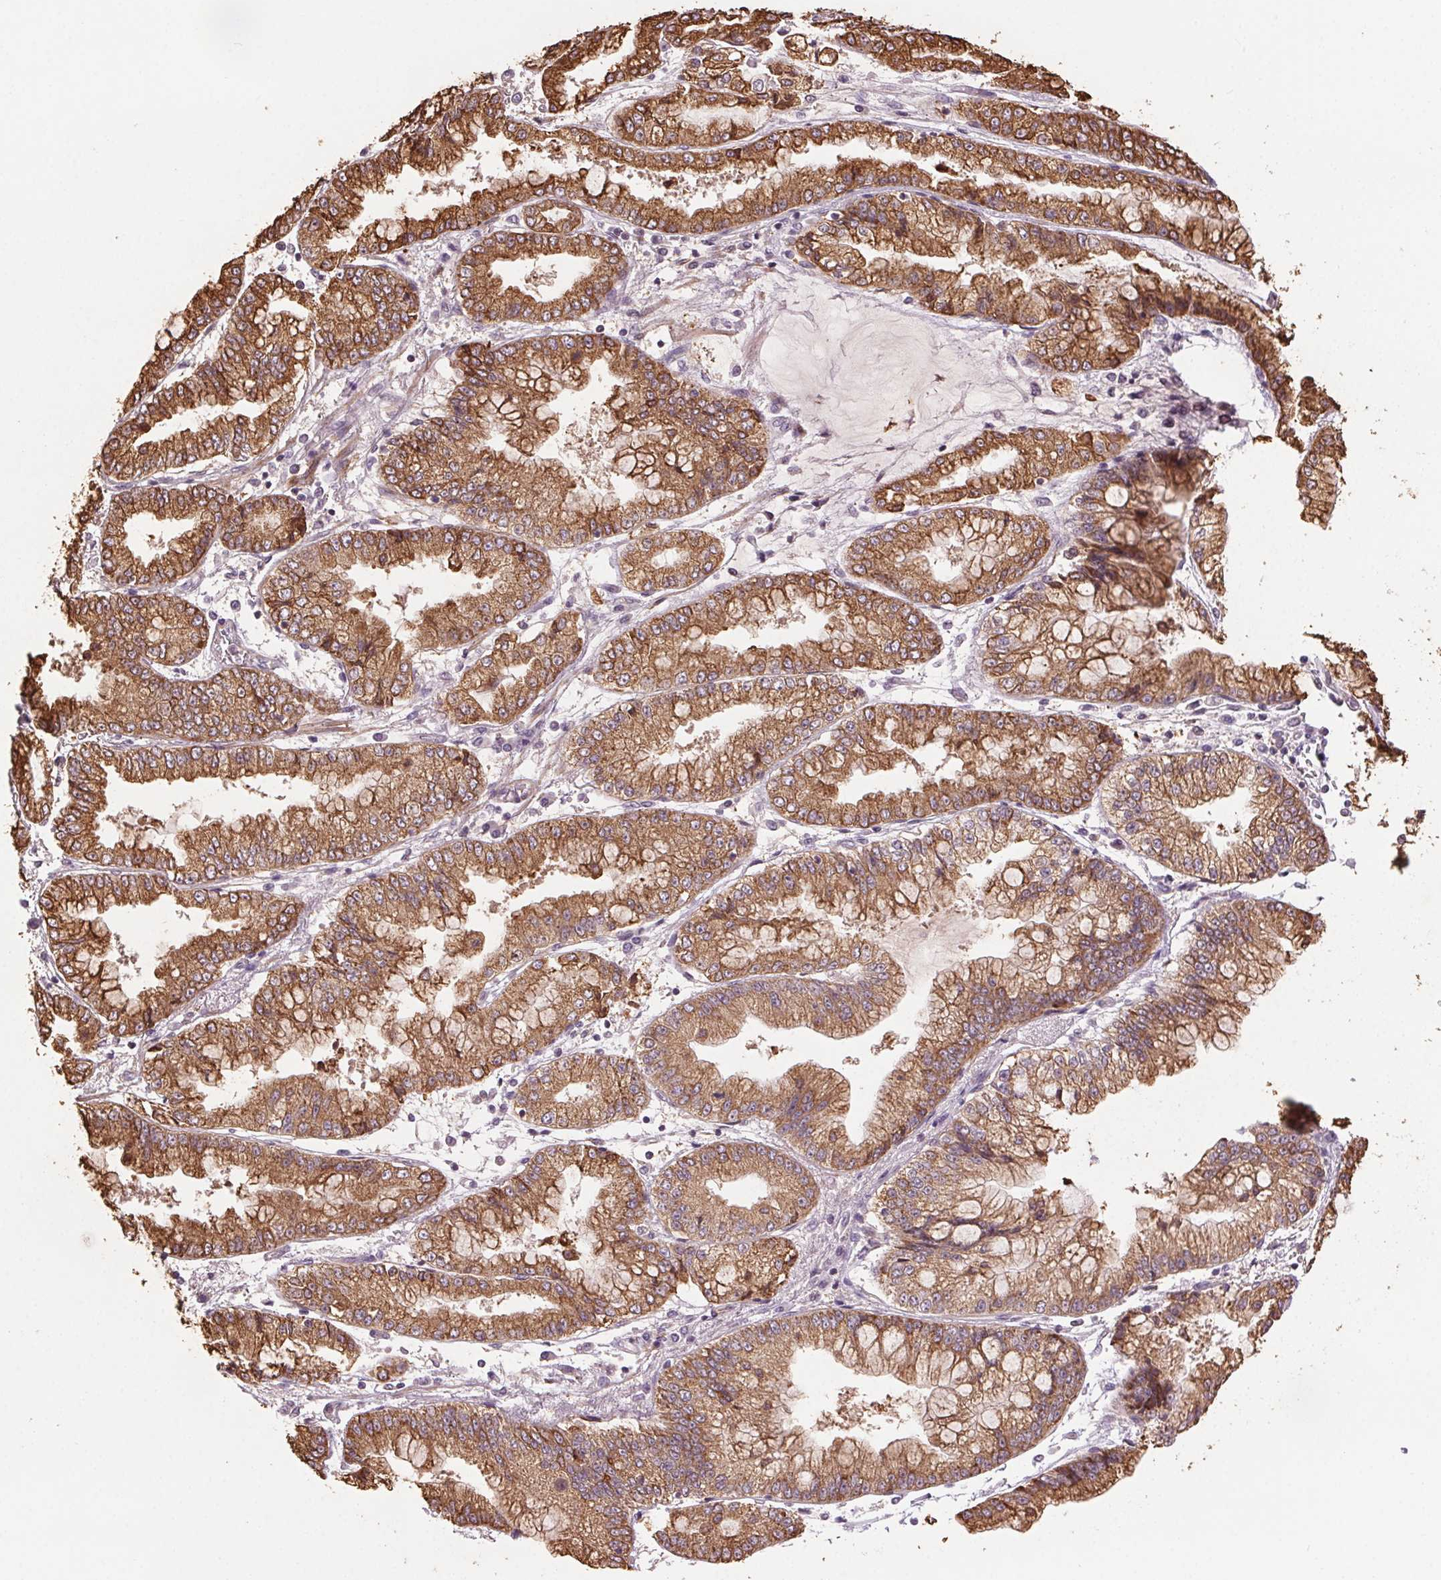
{"staining": {"intensity": "moderate", "quantity": ">75%", "location": "cytoplasmic/membranous"}, "tissue": "stomach cancer", "cell_type": "Tumor cells", "image_type": "cancer", "snomed": [{"axis": "morphology", "description": "Adenocarcinoma, NOS"}, {"axis": "topography", "description": "Stomach, upper"}], "caption": "Stomach cancer tissue demonstrates moderate cytoplasmic/membranous staining in approximately >75% of tumor cells (DAB = brown stain, brightfield microscopy at high magnification).", "gene": "HHLA2", "patient": {"sex": "female", "age": 74}}